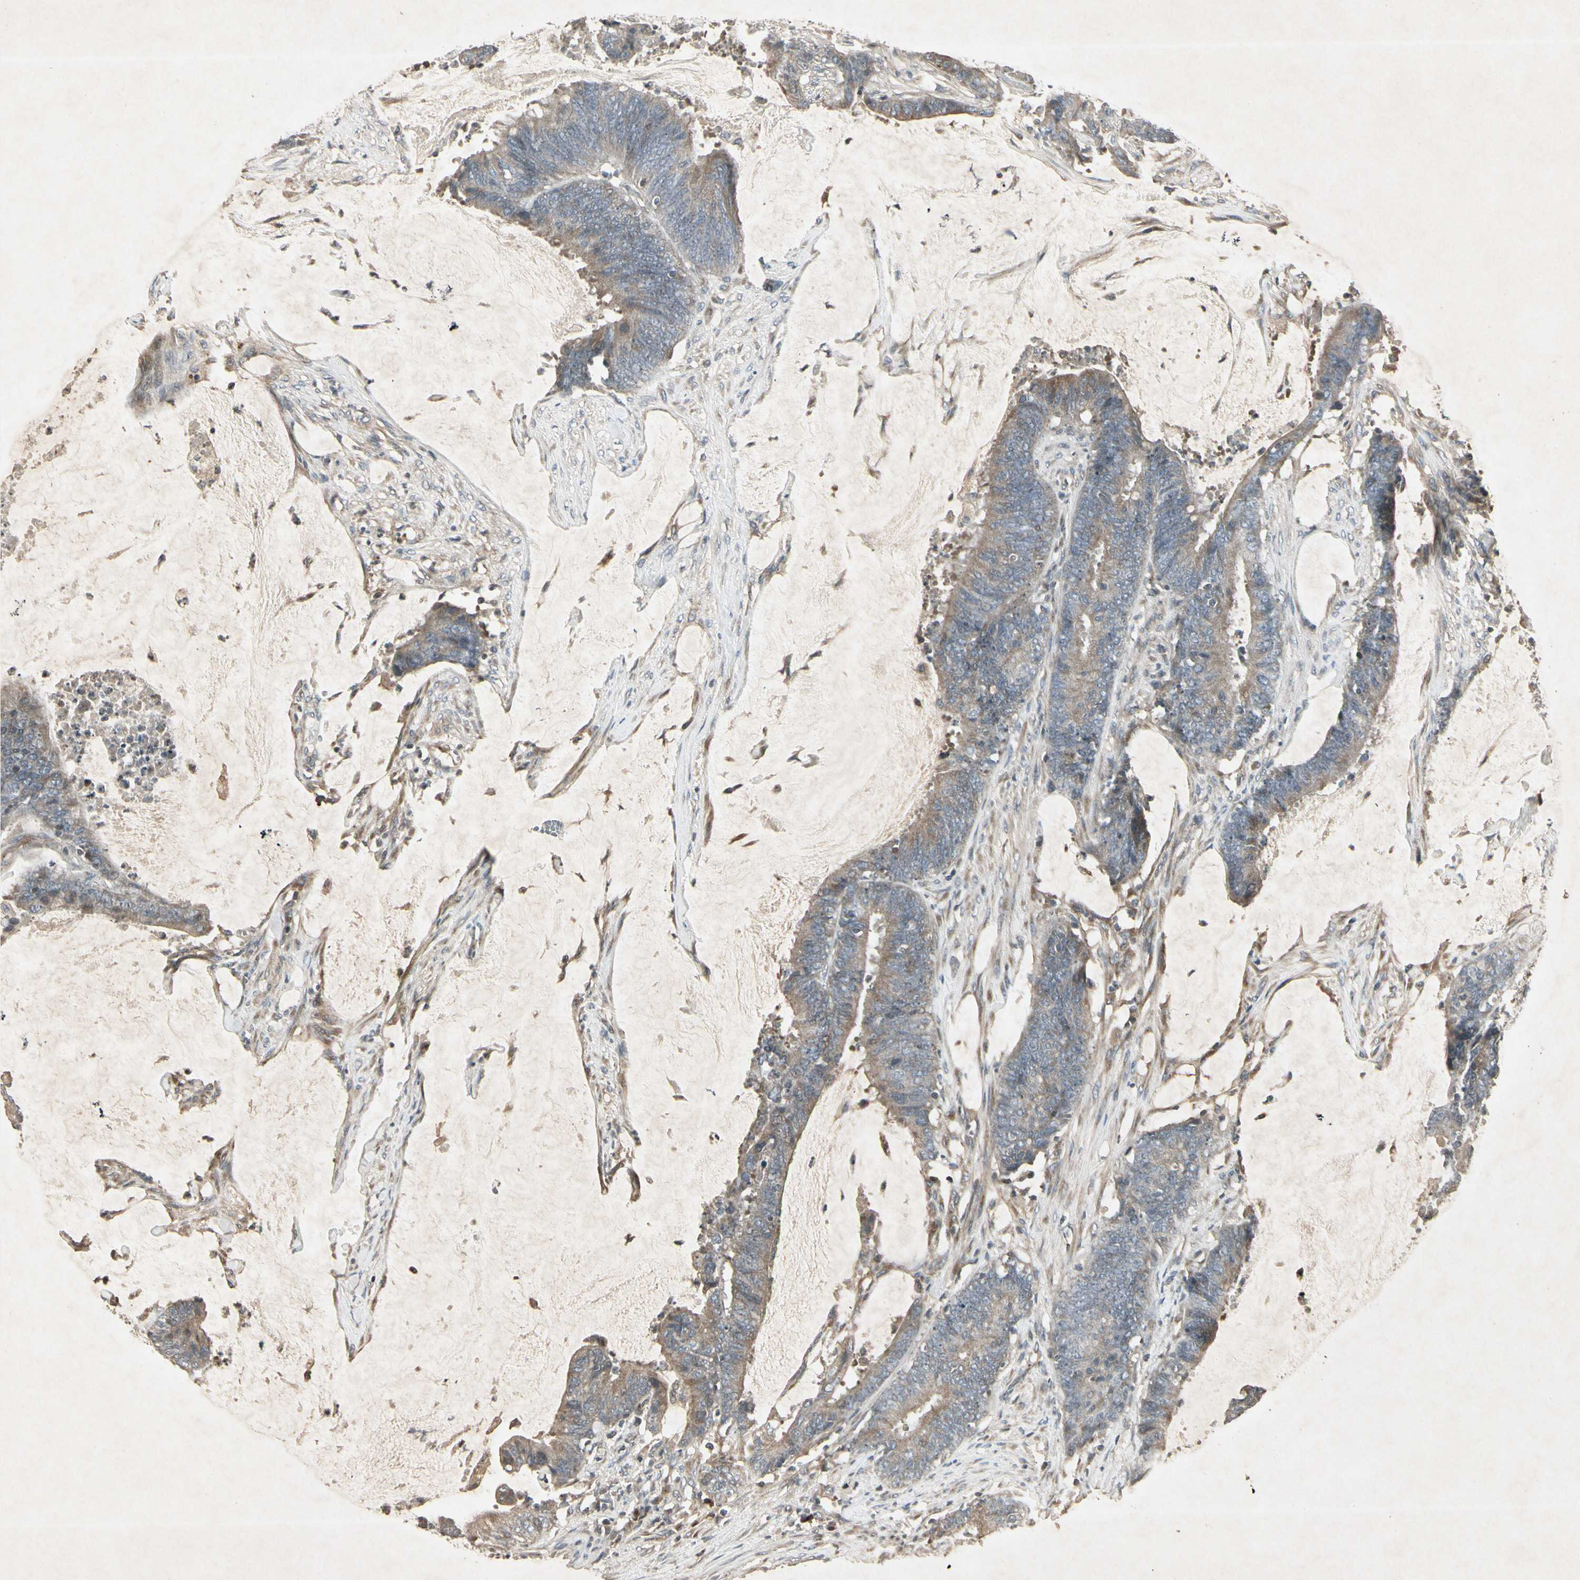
{"staining": {"intensity": "weak", "quantity": ">75%", "location": "cytoplasmic/membranous"}, "tissue": "colorectal cancer", "cell_type": "Tumor cells", "image_type": "cancer", "snomed": [{"axis": "morphology", "description": "Adenocarcinoma, NOS"}, {"axis": "topography", "description": "Rectum"}], "caption": "A high-resolution image shows immunohistochemistry staining of adenocarcinoma (colorectal), which exhibits weak cytoplasmic/membranous positivity in approximately >75% of tumor cells.", "gene": "TEK", "patient": {"sex": "female", "age": 66}}